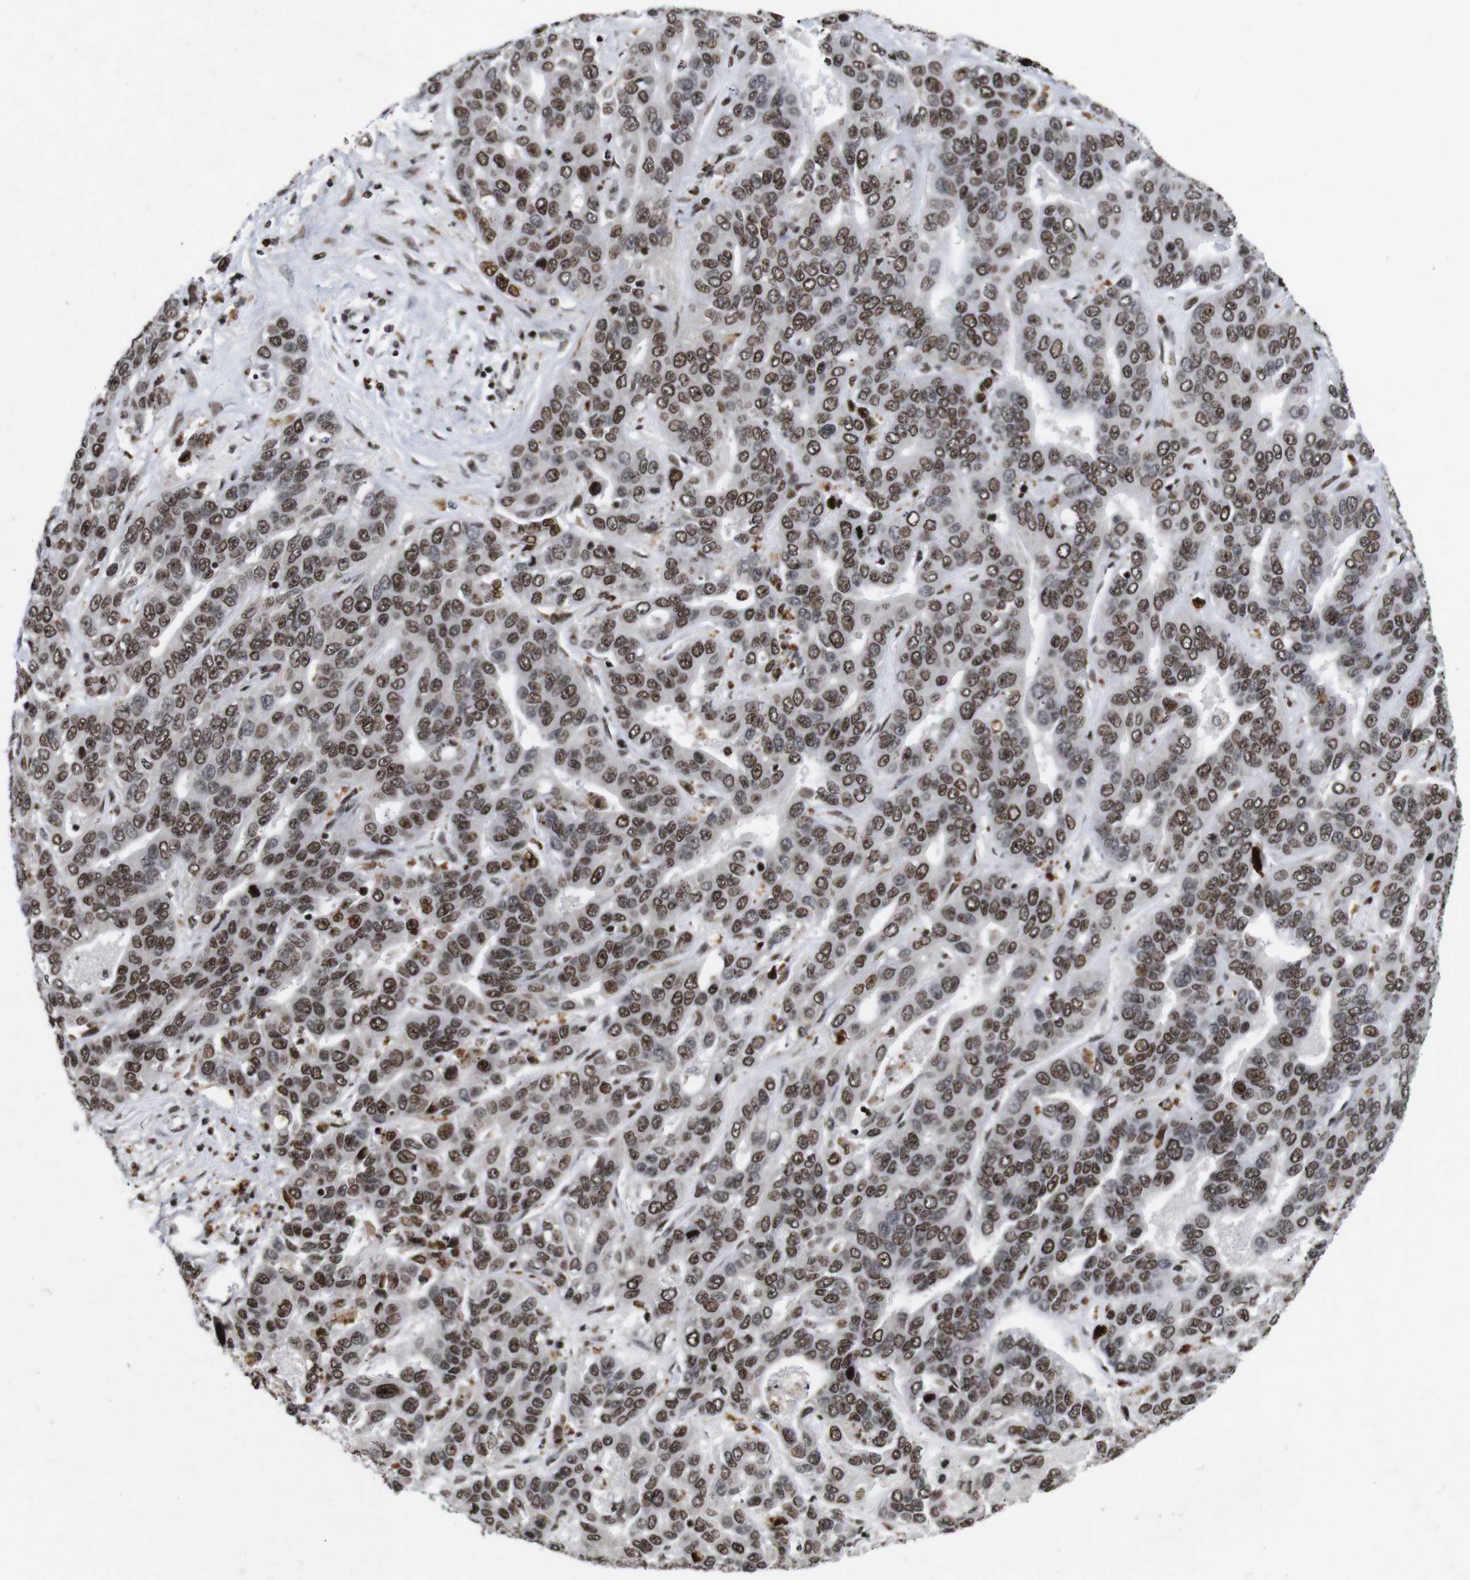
{"staining": {"intensity": "moderate", "quantity": ">75%", "location": "nuclear"}, "tissue": "liver cancer", "cell_type": "Tumor cells", "image_type": "cancer", "snomed": [{"axis": "morphology", "description": "Cholangiocarcinoma"}, {"axis": "topography", "description": "Liver"}], "caption": "Immunohistochemical staining of human liver cancer exhibits medium levels of moderate nuclear staining in about >75% of tumor cells.", "gene": "MAGEH1", "patient": {"sex": "female", "age": 52}}